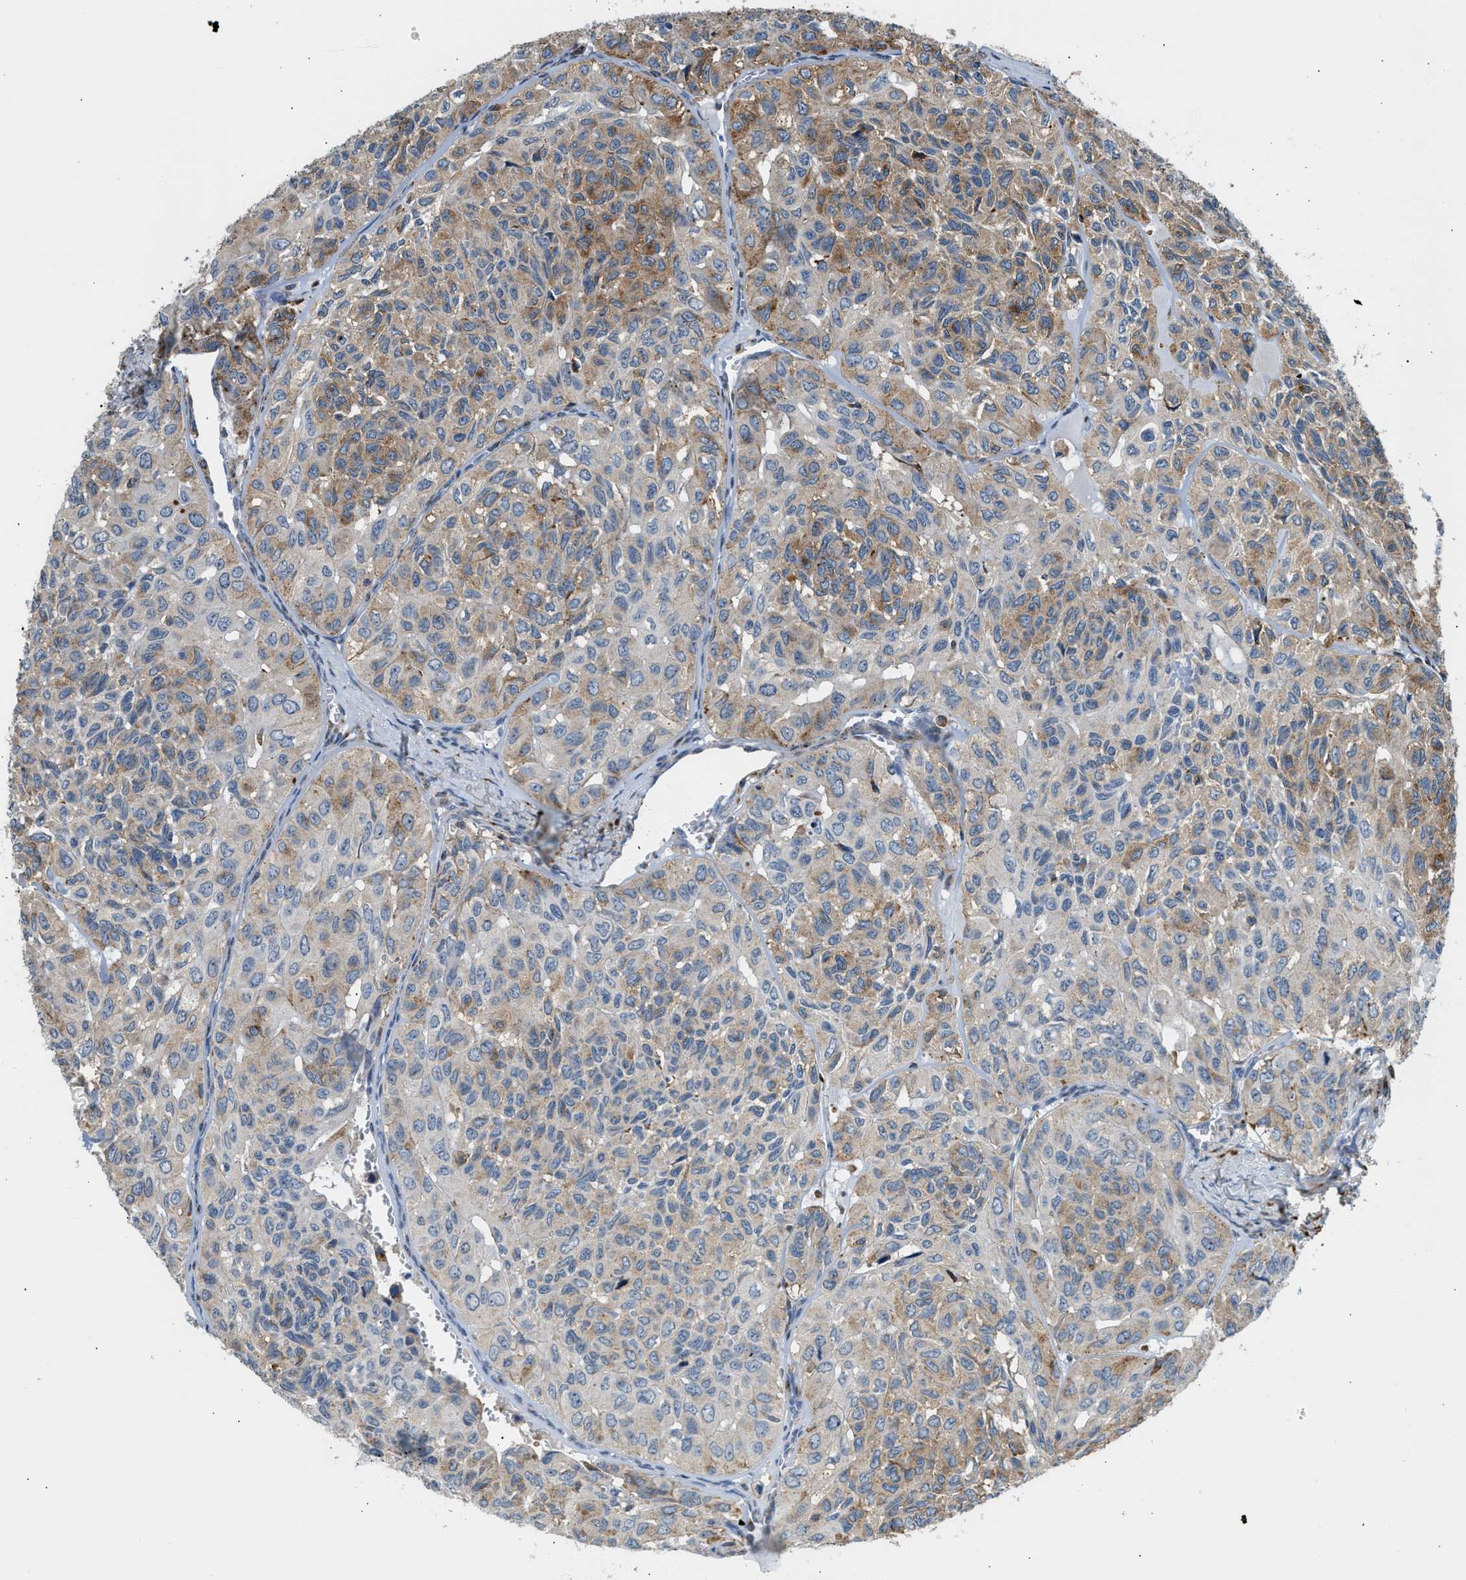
{"staining": {"intensity": "moderate", "quantity": "25%-75%", "location": "cytoplasmic/membranous"}, "tissue": "head and neck cancer", "cell_type": "Tumor cells", "image_type": "cancer", "snomed": [{"axis": "morphology", "description": "Adenocarcinoma, NOS"}, {"axis": "topography", "description": "Salivary gland, NOS"}, {"axis": "topography", "description": "Head-Neck"}], "caption": "This is an image of IHC staining of head and neck cancer, which shows moderate expression in the cytoplasmic/membranous of tumor cells.", "gene": "LRP1", "patient": {"sex": "female", "age": 76}}